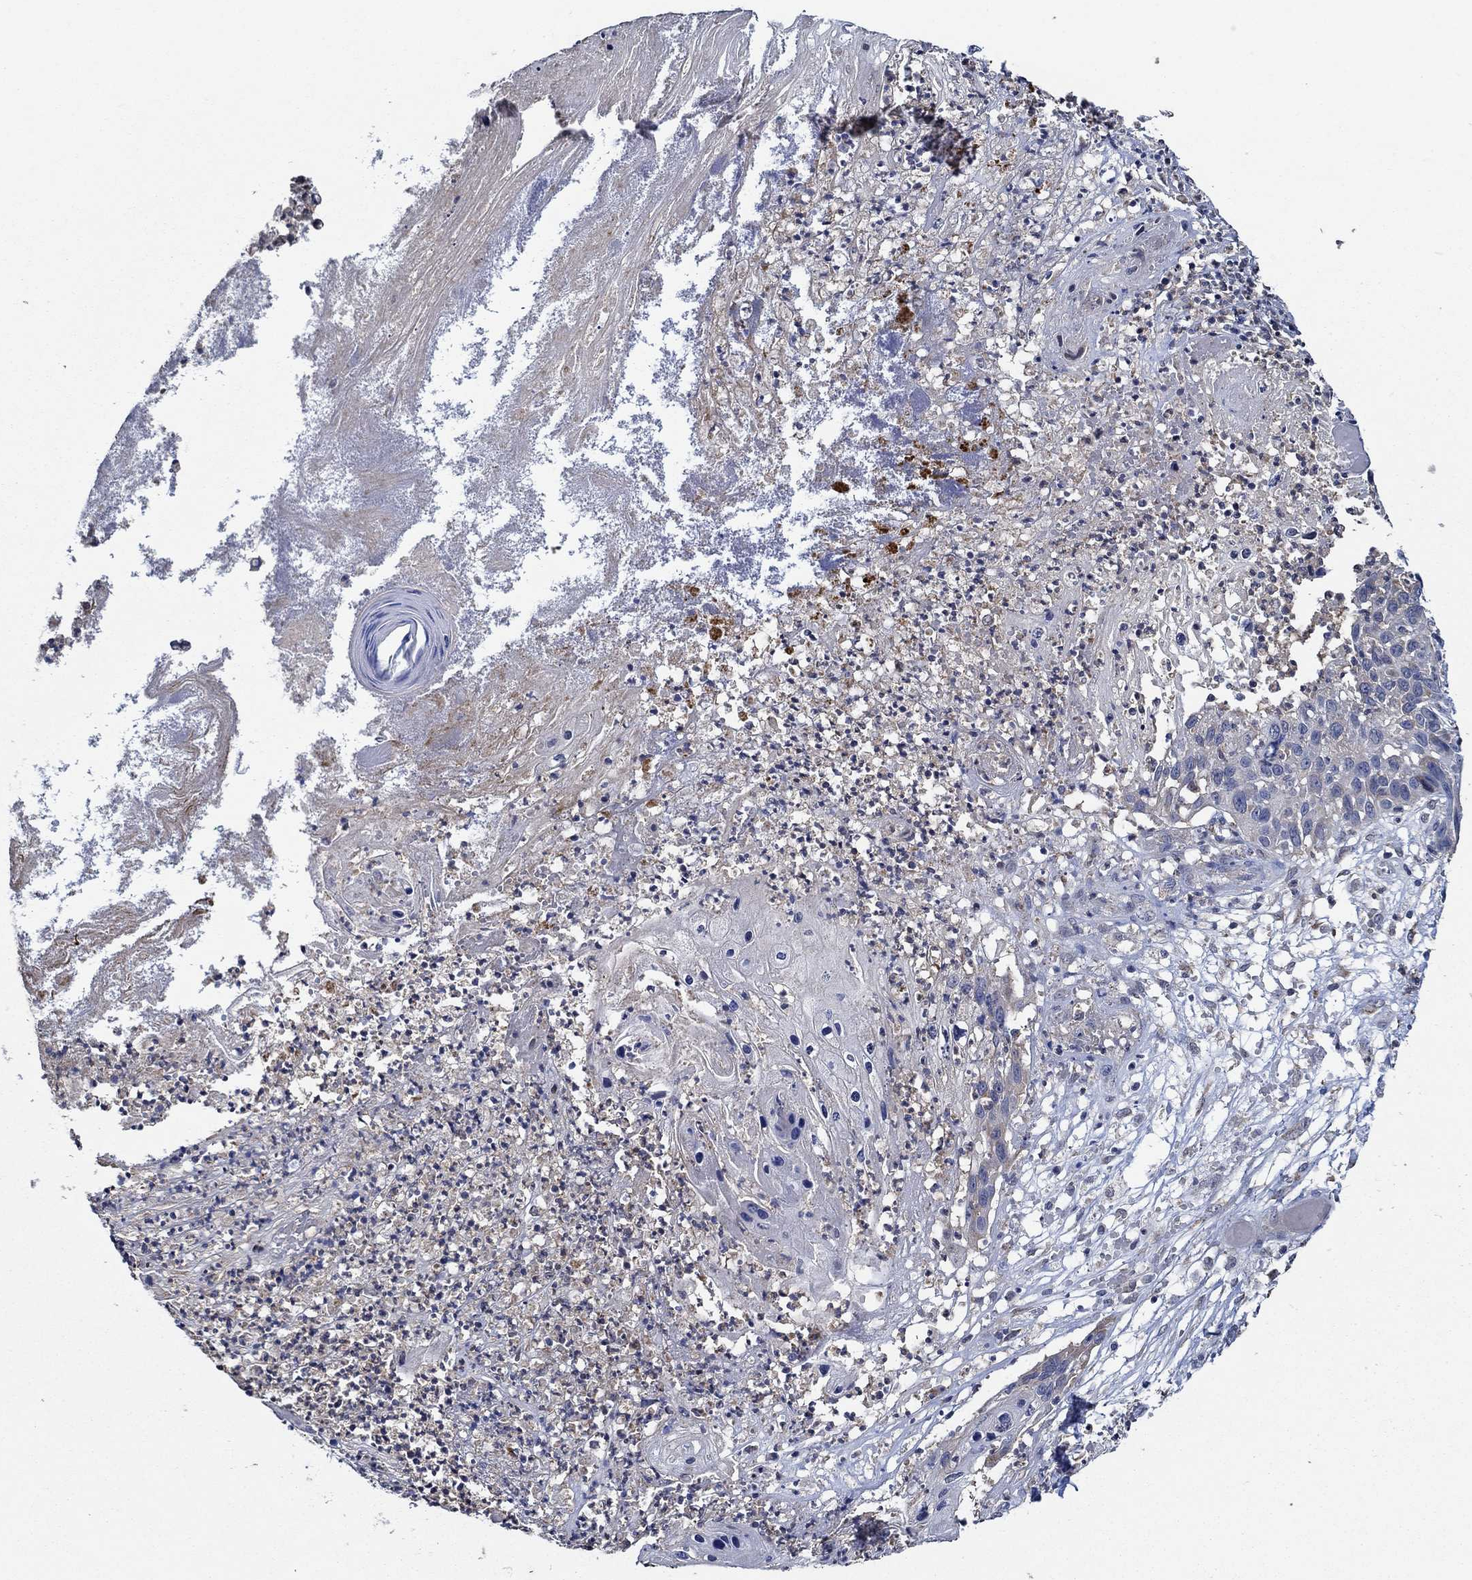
{"staining": {"intensity": "weak", "quantity": "25%-75%", "location": "cytoplasmic/membranous"}, "tissue": "skin cancer", "cell_type": "Tumor cells", "image_type": "cancer", "snomed": [{"axis": "morphology", "description": "Squamous cell carcinoma, NOS"}, {"axis": "topography", "description": "Skin"}], "caption": "IHC of human squamous cell carcinoma (skin) demonstrates low levels of weak cytoplasmic/membranous staining in about 25%-75% of tumor cells.", "gene": "DACT1", "patient": {"sex": "male", "age": 92}}